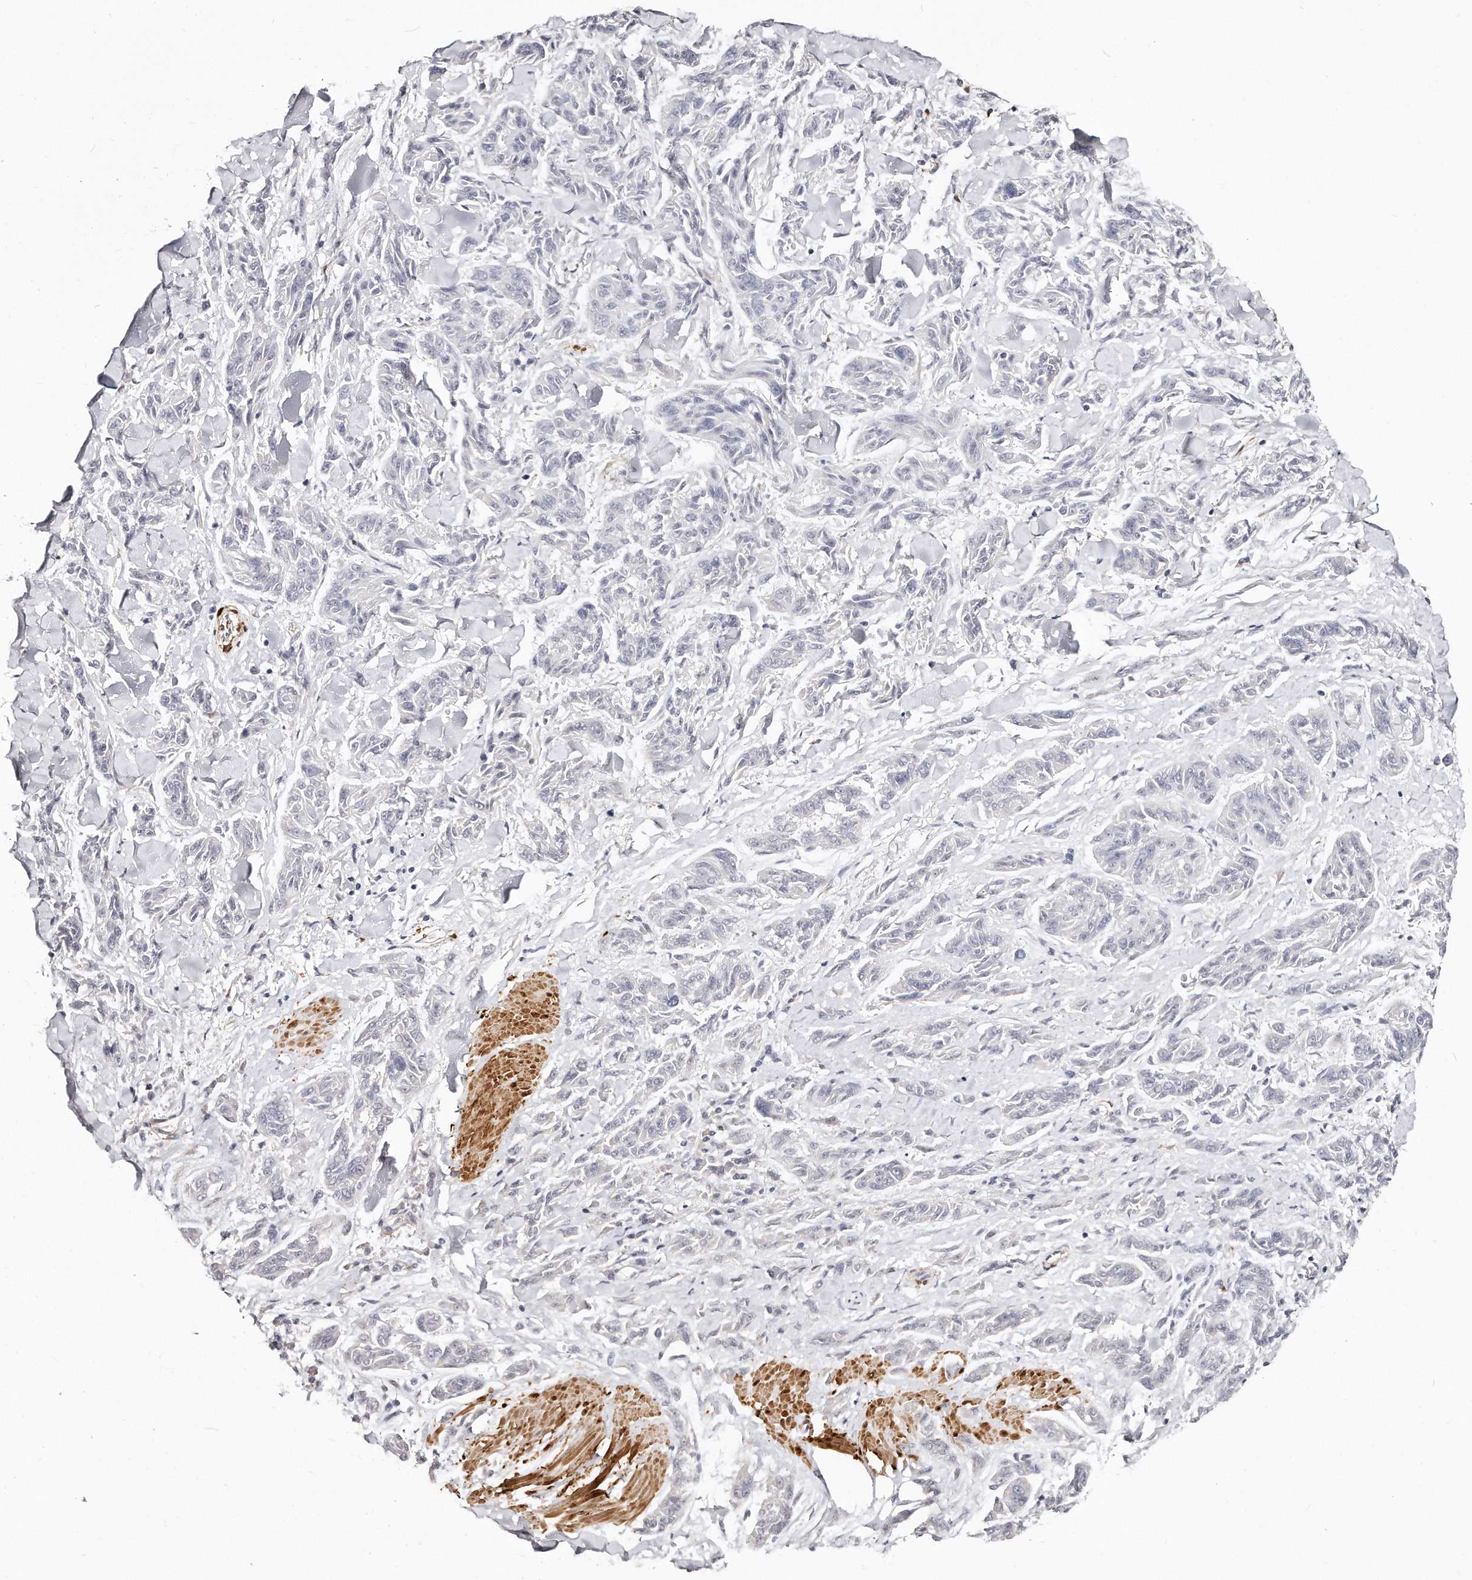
{"staining": {"intensity": "negative", "quantity": "none", "location": "none"}, "tissue": "melanoma", "cell_type": "Tumor cells", "image_type": "cancer", "snomed": [{"axis": "morphology", "description": "Malignant melanoma, NOS"}, {"axis": "topography", "description": "Skin"}], "caption": "A high-resolution photomicrograph shows immunohistochemistry (IHC) staining of melanoma, which demonstrates no significant expression in tumor cells.", "gene": "LMOD1", "patient": {"sex": "male", "age": 53}}